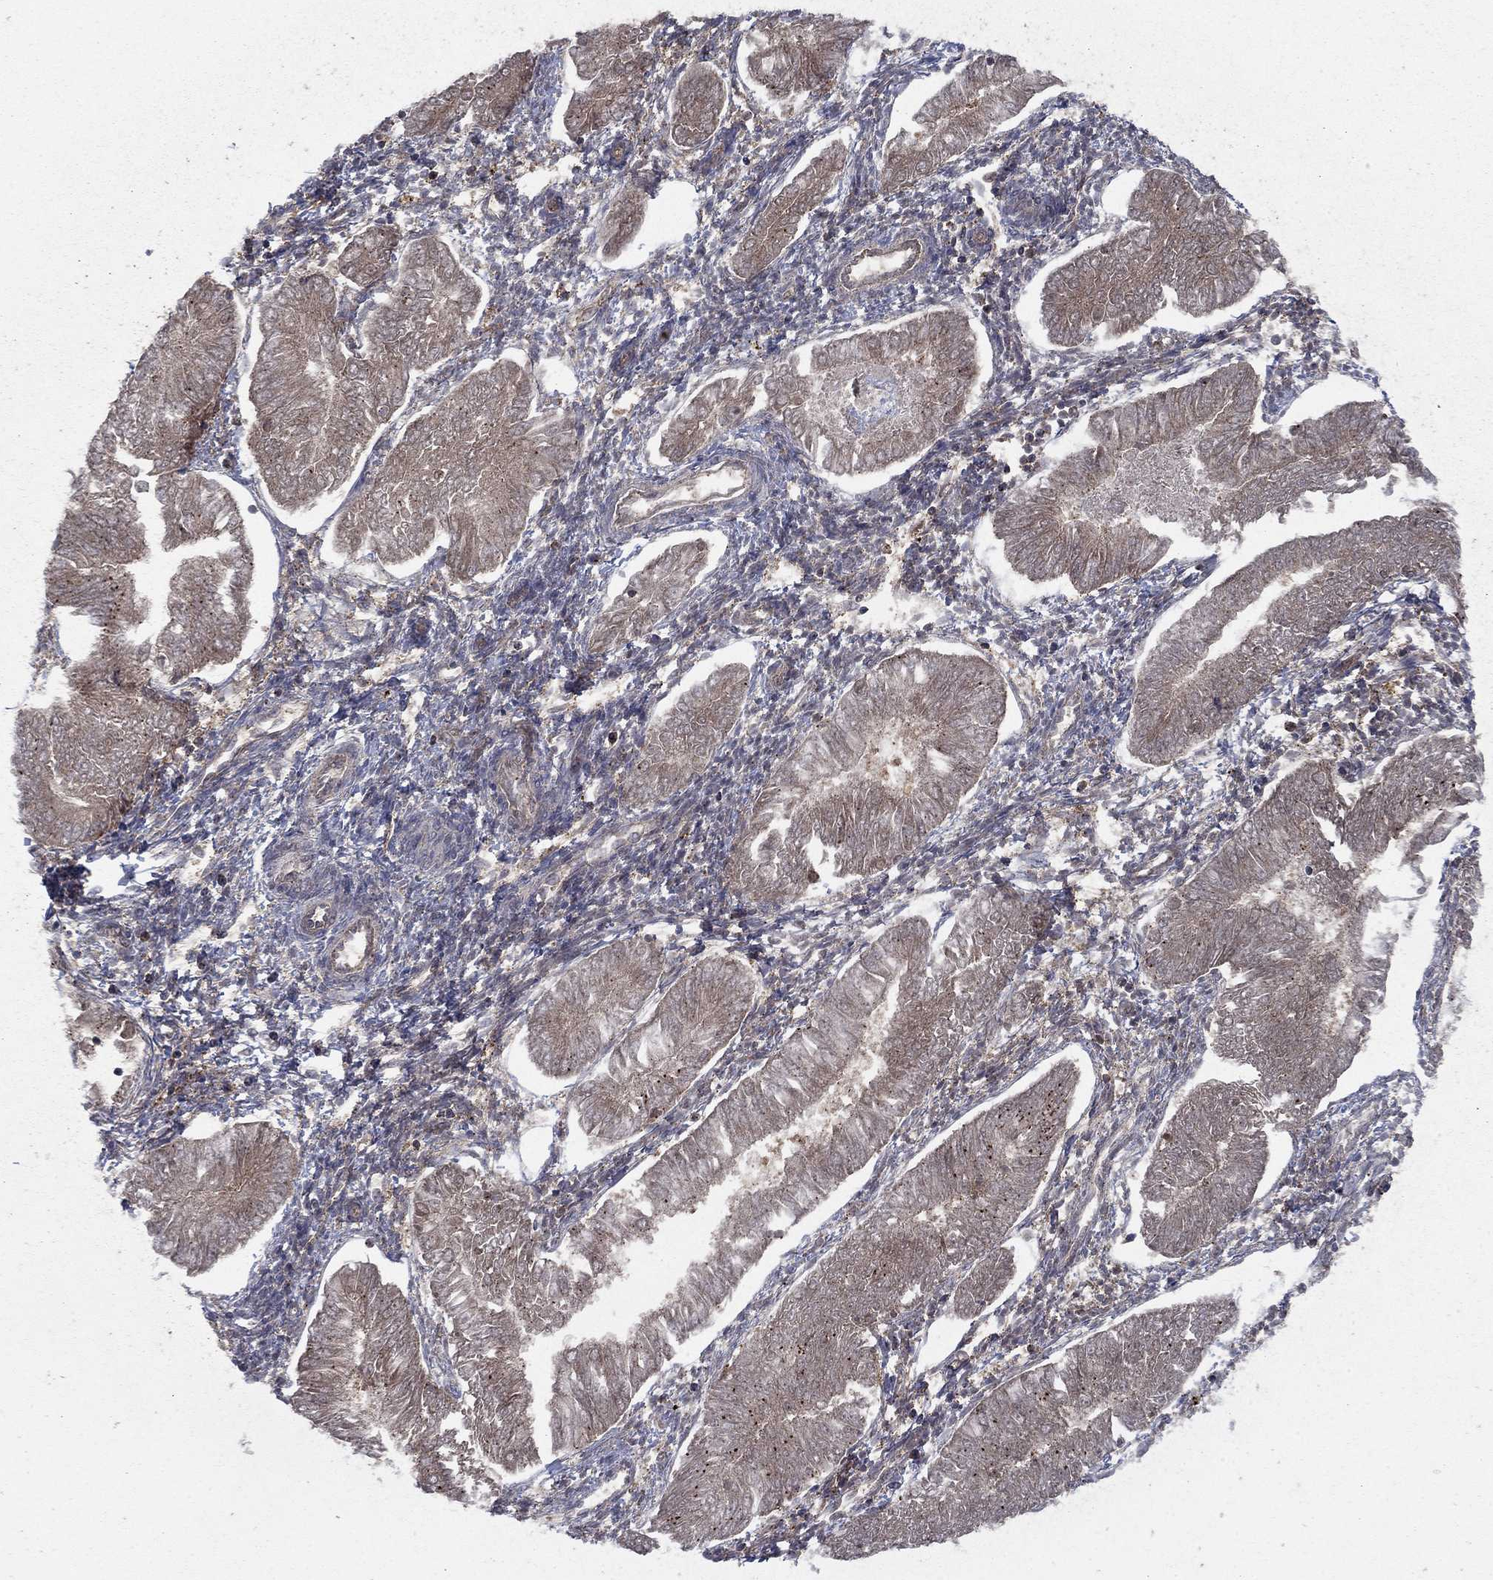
{"staining": {"intensity": "weak", "quantity": ">75%", "location": "cytoplasmic/membranous"}, "tissue": "endometrial cancer", "cell_type": "Tumor cells", "image_type": "cancer", "snomed": [{"axis": "morphology", "description": "Adenocarcinoma, NOS"}, {"axis": "topography", "description": "Endometrium"}], "caption": "Weak cytoplasmic/membranous positivity is seen in approximately >75% of tumor cells in endometrial cancer. (DAB IHC with brightfield microscopy, high magnification).", "gene": "IFI35", "patient": {"sex": "female", "age": 53}}